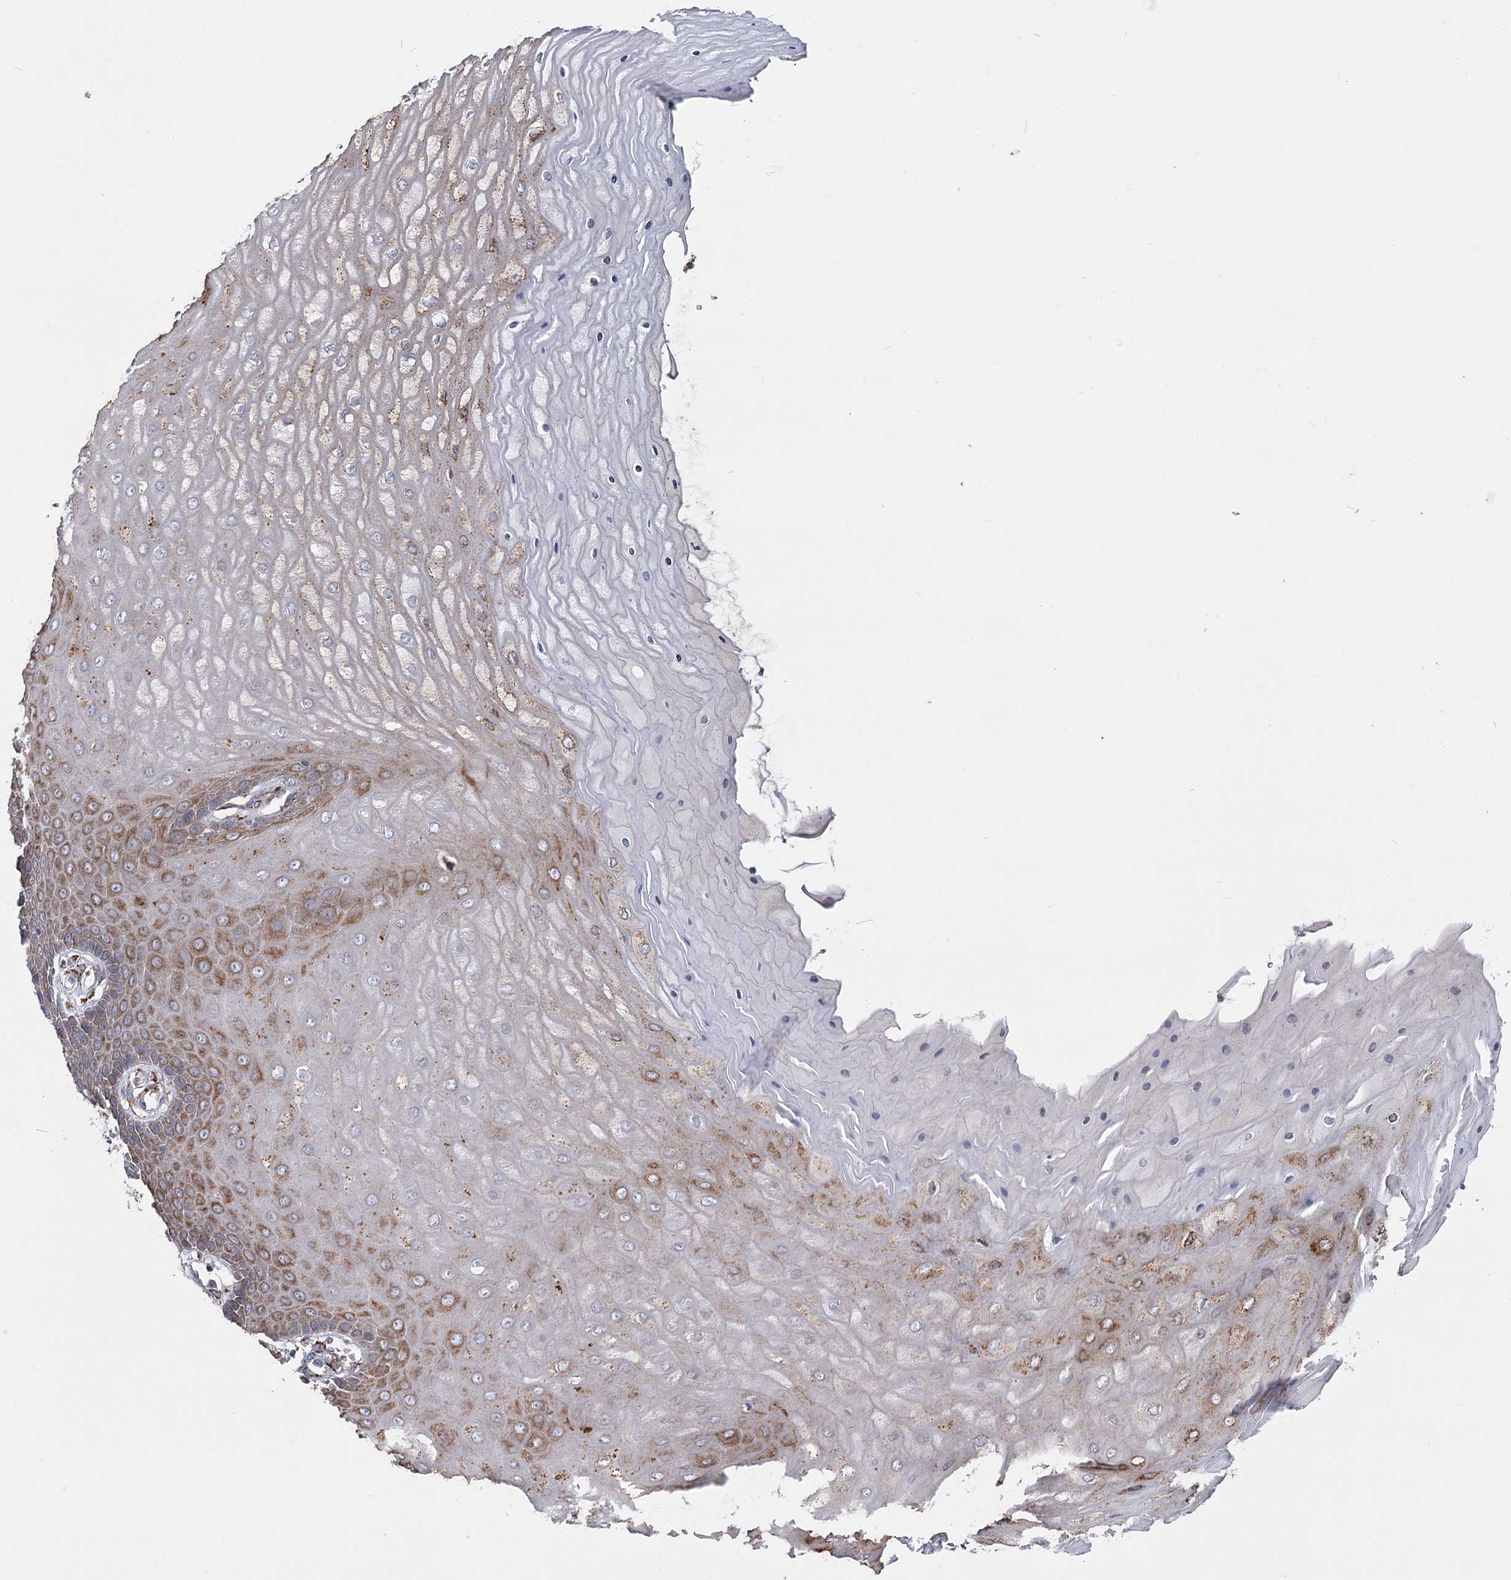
{"staining": {"intensity": "weak", "quantity": "<25%", "location": "cytoplasmic/membranous"}, "tissue": "cervix", "cell_type": "Glandular cells", "image_type": "normal", "snomed": [{"axis": "morphology", "description": "Normal tissue, NOS"}, {"axis": "topography", "description": "Cervix"}], "caption": "This image is of normal cervix stained with immunohistochemistry (IHC) to label a protein in brown with the nuclei are counter-stained blue. There is no staining in glandular cells.", "gene": "ZCCHC9", "patient": {"sex": "female", "age": 55}}